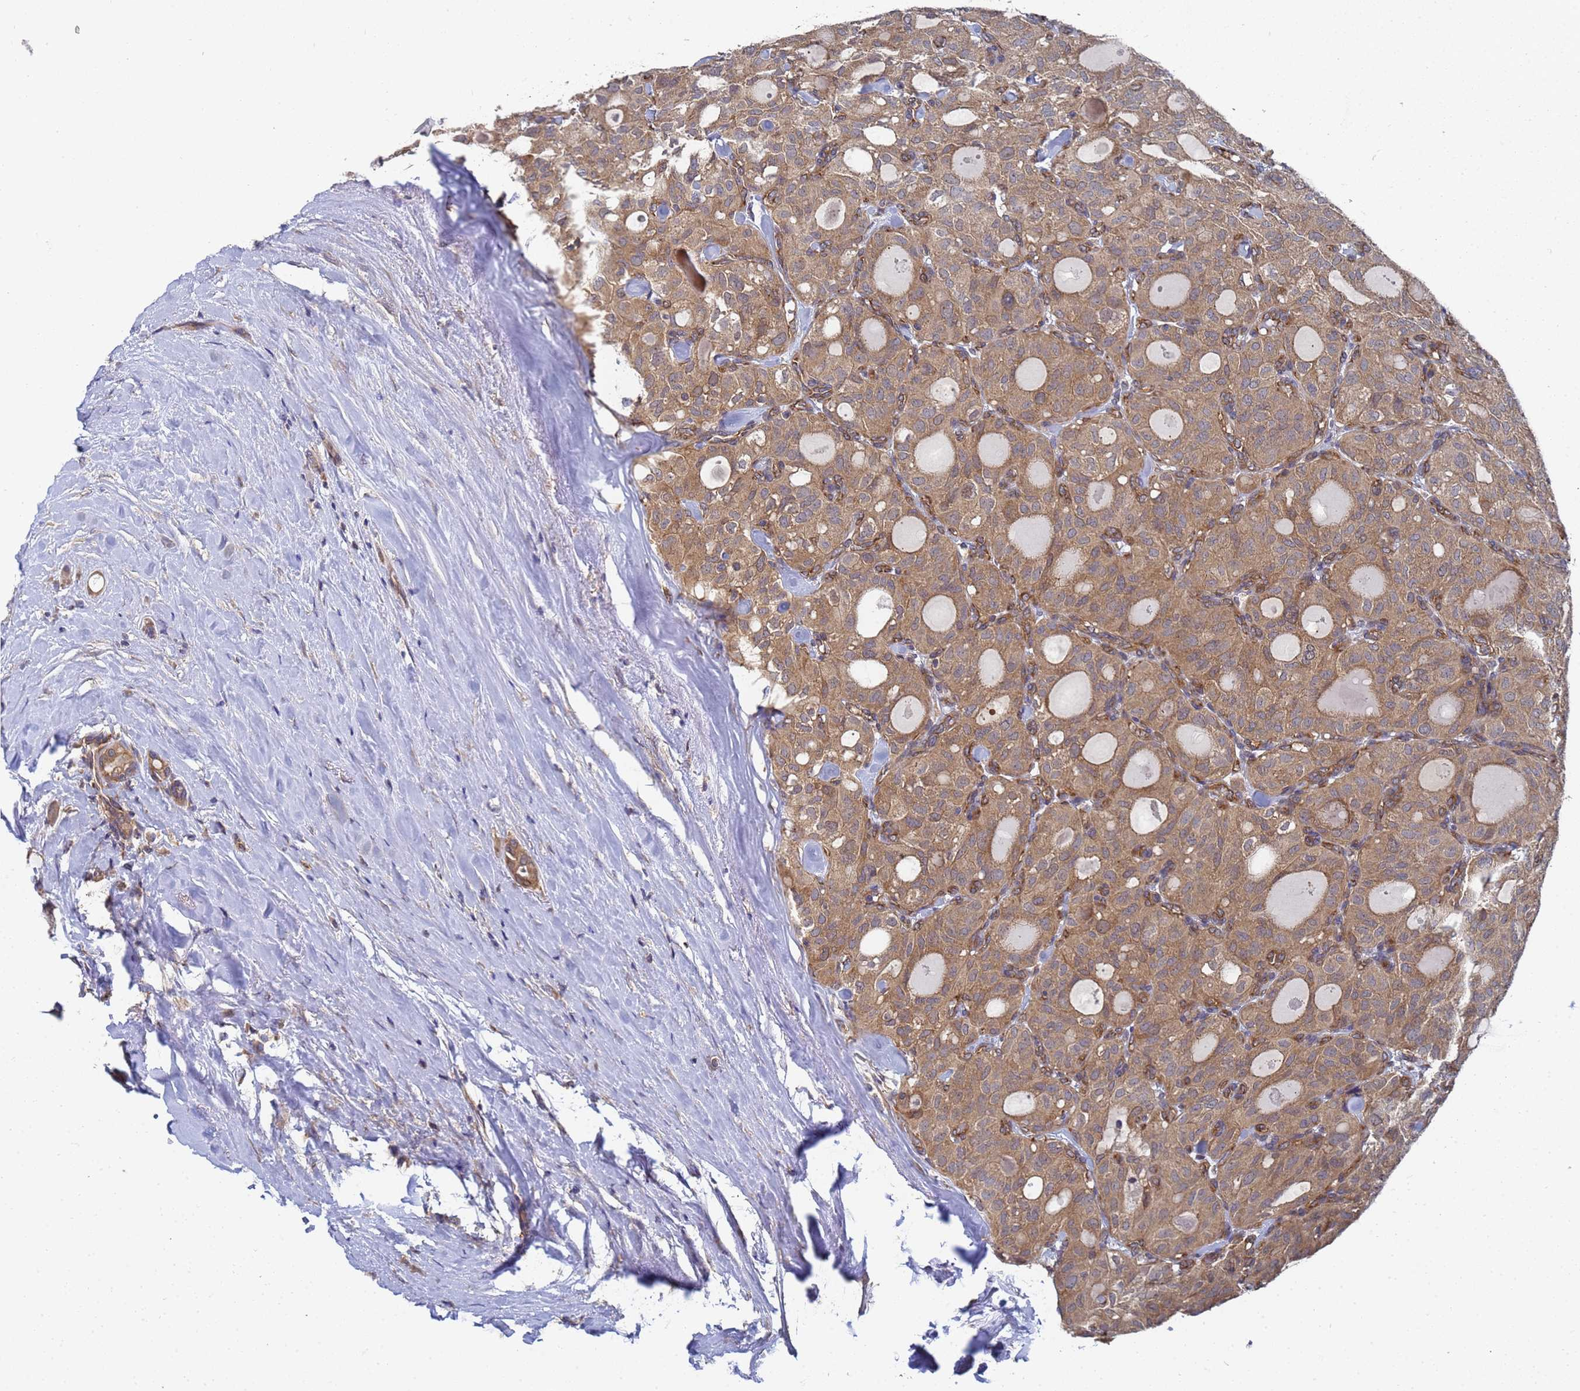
{"staining": {"intensity": "moderate", "quantity": ">75%", "location": "cytoplasmic/membranous"}, "tissue": "thyroid cancer", "cell_type": "Tumor cells", "image_type": "cancer", "snomed": [{"axis": "morphology", "description": "Follicular adenoma carcinoma, NOS"}, {"axis": "topography", "description": "Thyroid gland"}], "caption": "Approximately >75% of tumor cells in thyroid follicular adenoma carcinoma reveal moderate cytoplasmic/membranous protein positivity as visualized by brown immunohistochemical staining.", "gene": "ALS2CL", "patient": {"sex": "male", "age": 75}}